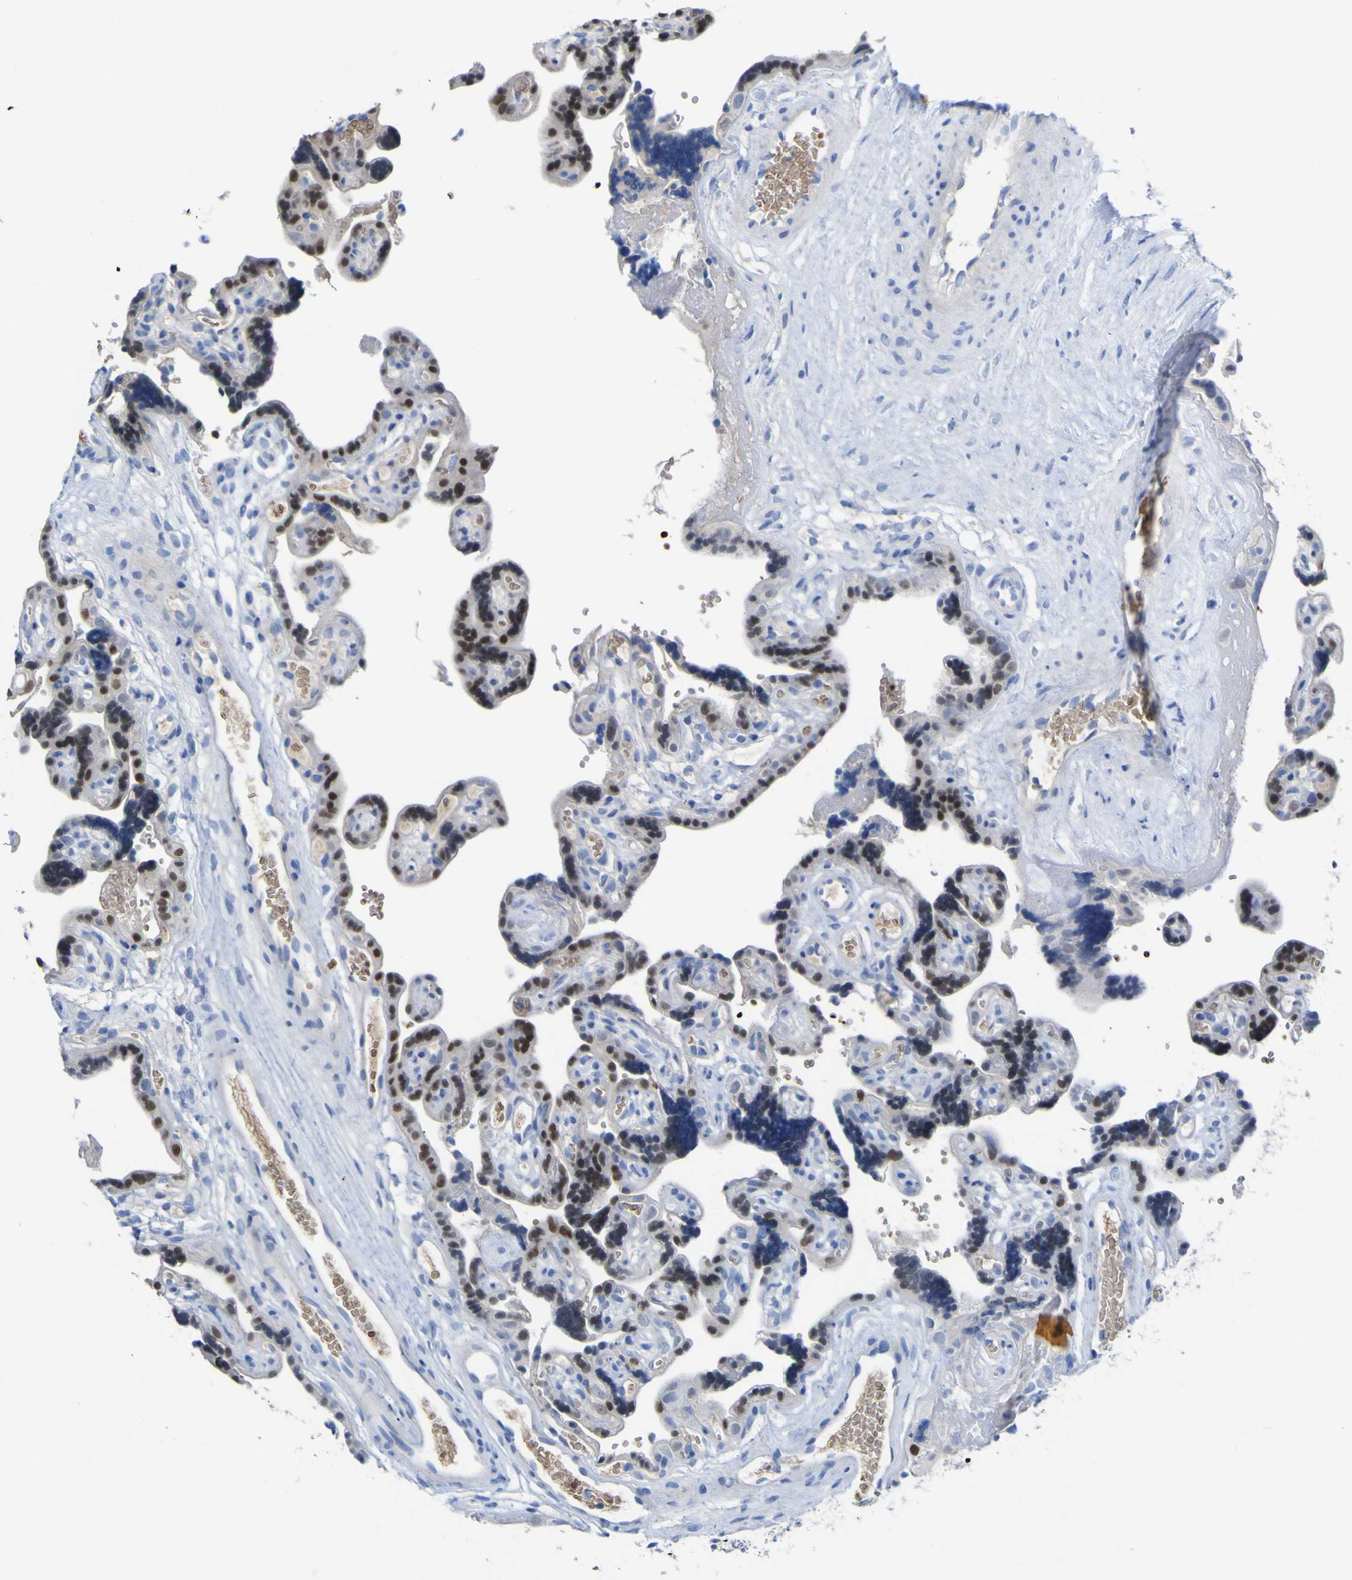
{"staining": {"intensity": "strong", "quantity": "25%-75%", "location": "nuclear"}, "tissue": "placenta", "cell_type": "Trophoblastic cells", "image_type": "normal", "snomed": [{"axis": "morphology", "description": "Normal tissue, NOS"}, {"axis": "topography", "description": "Placenta"}], "caption": "High-magnification brightfield microscopy of benign placenta stained with DAB (brown) and counterstained with hematoxylin (blue). trophoblastic cells exhibit strong nuclear positivity is appreciated in approximately25%-75% of cells. The protein is stained brown, and the nuclei are stained in blue (DAB (3,3'-diaminobenzidine) IHC with brightfield microscopy, high magnification).", "gene": "GCM1", "patient": {"sex": "female", "age": 30}}